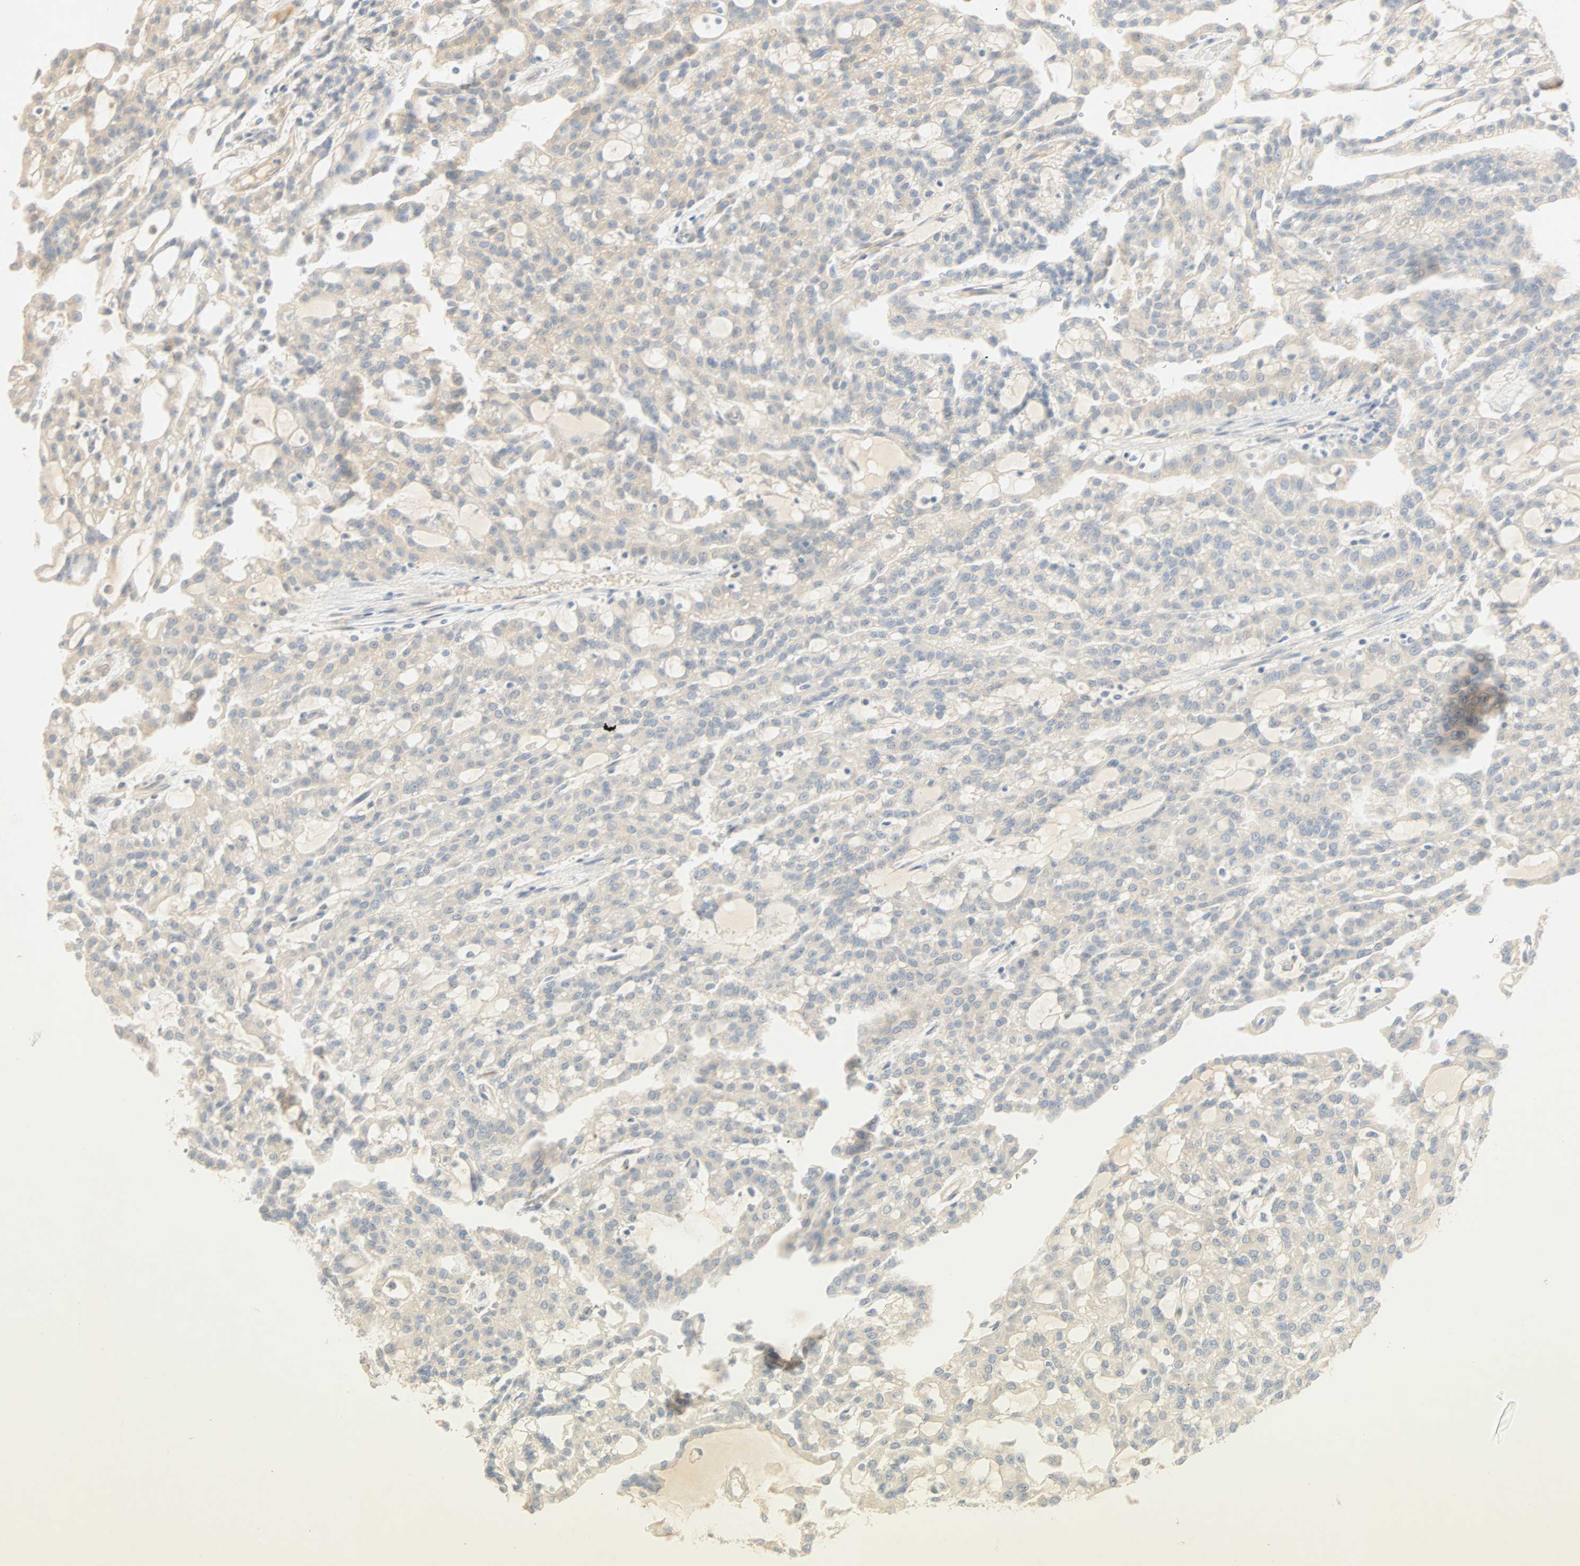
{"staining": {"intensity": "negative", "quantity": "none", "location": "none"}, "tissue": "renal cancer", "cell_type": "Tumor cells", "image_type": "cancer", "snomed": [{"axis": "morphology", "description": "Adenocarcinoma, NOS"}, {"axis": "topography", "description": "Kidney"}], "caption": "Immunohistochemistry image of renal cancer (adenocarcinoma) stained for a protein (brown), which demonstrates no staining in tumor cells.", "gene": "SELENBP1", "patient": {"sex": "male", "age": 63}}